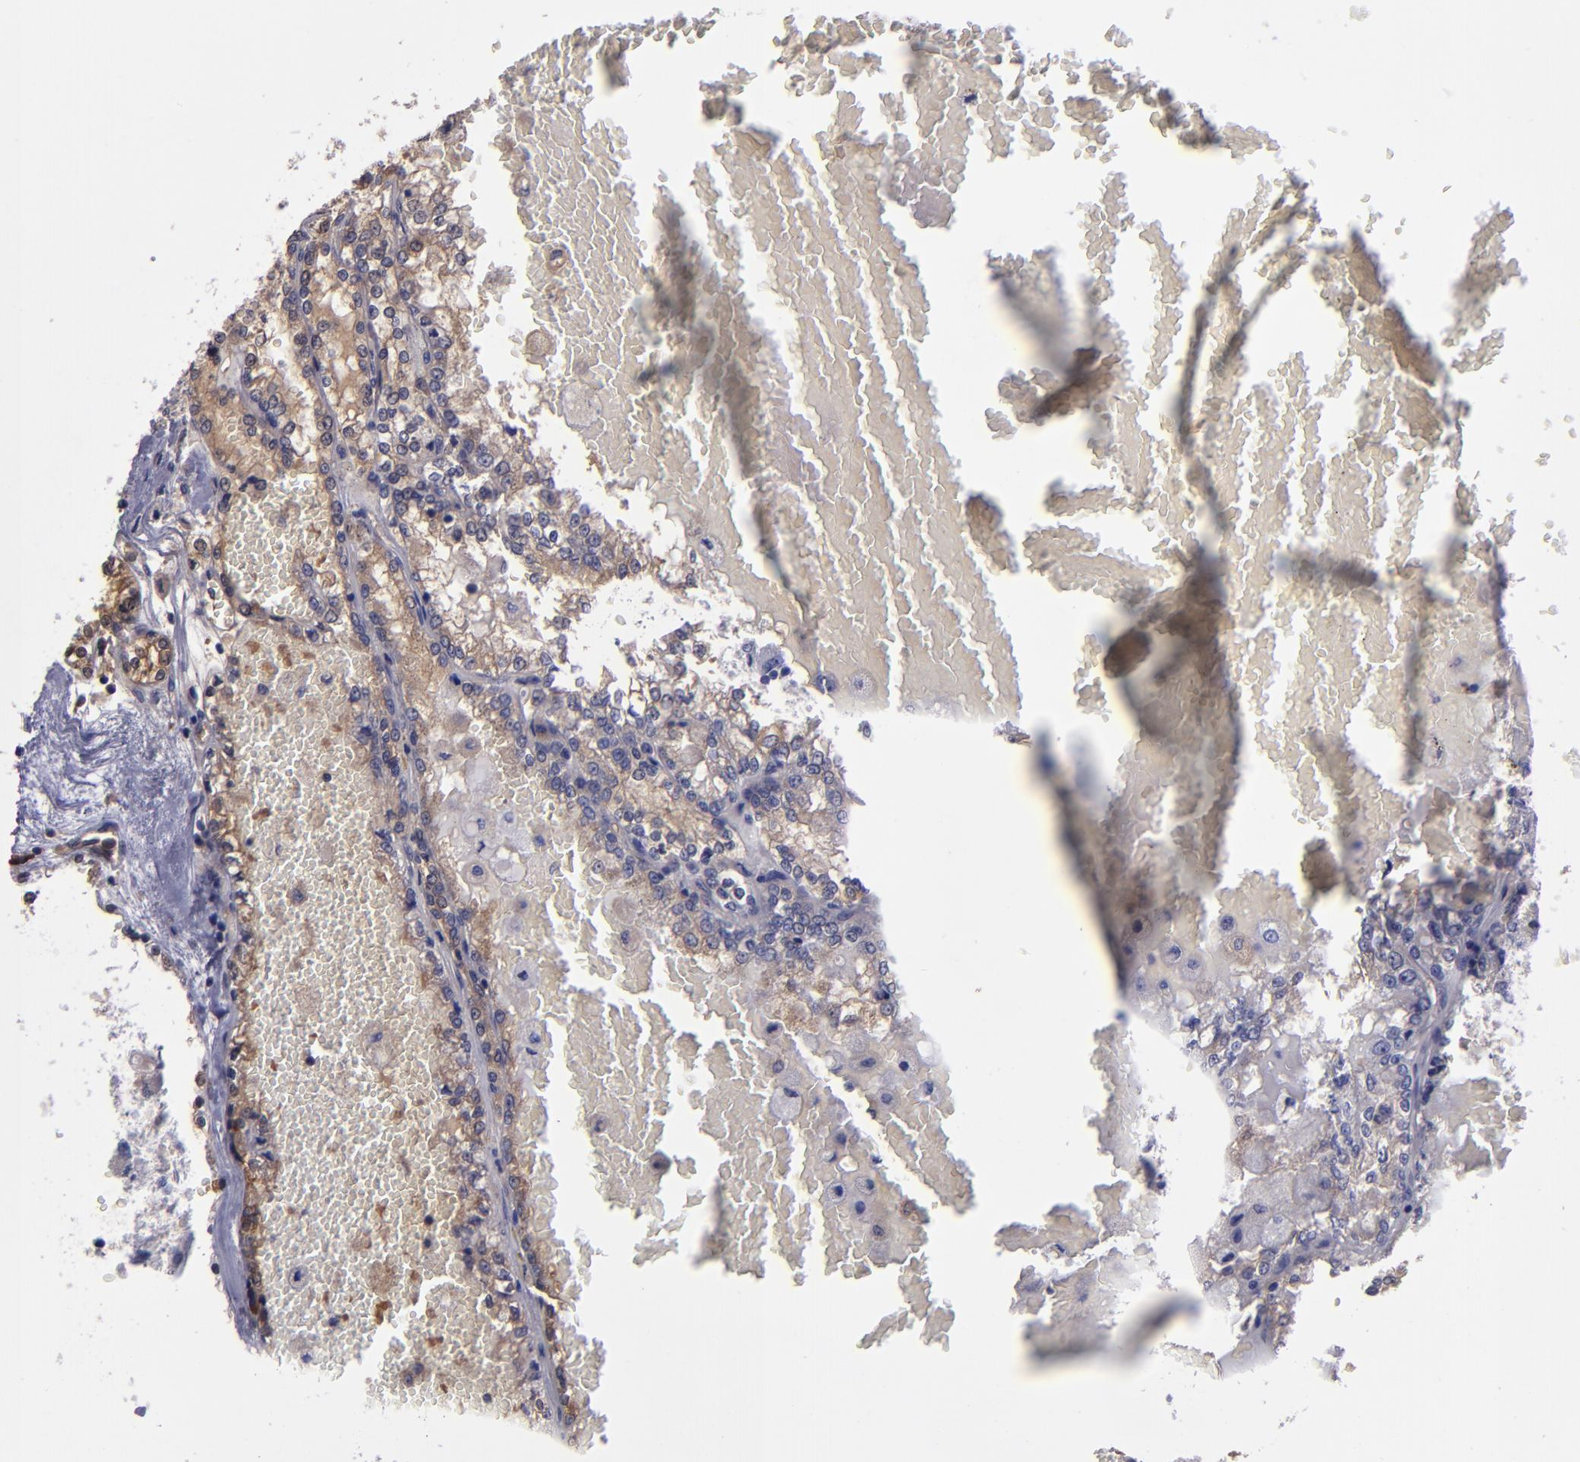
{"staining": {"intensity": "moderate", "quantity": "25%-75%", "location": "cytoplasmic/membranous"}, "tissue": "renal cancer", "cell_type": "Tumor cells", "image_type": "cancer", "snomed": [{"axis": "morphology", "description": "Adenocarcinoma, NOS"}, {"axis": "topography", "description": "Kidney"}], "caption": "A brown stain shows moderate cytoplasmic/membranous staining of a protein in human adenocarcinoma (renal) tumor cells.", "gene": "CARS1", "patient": {"sex": "female", "age": 56}}